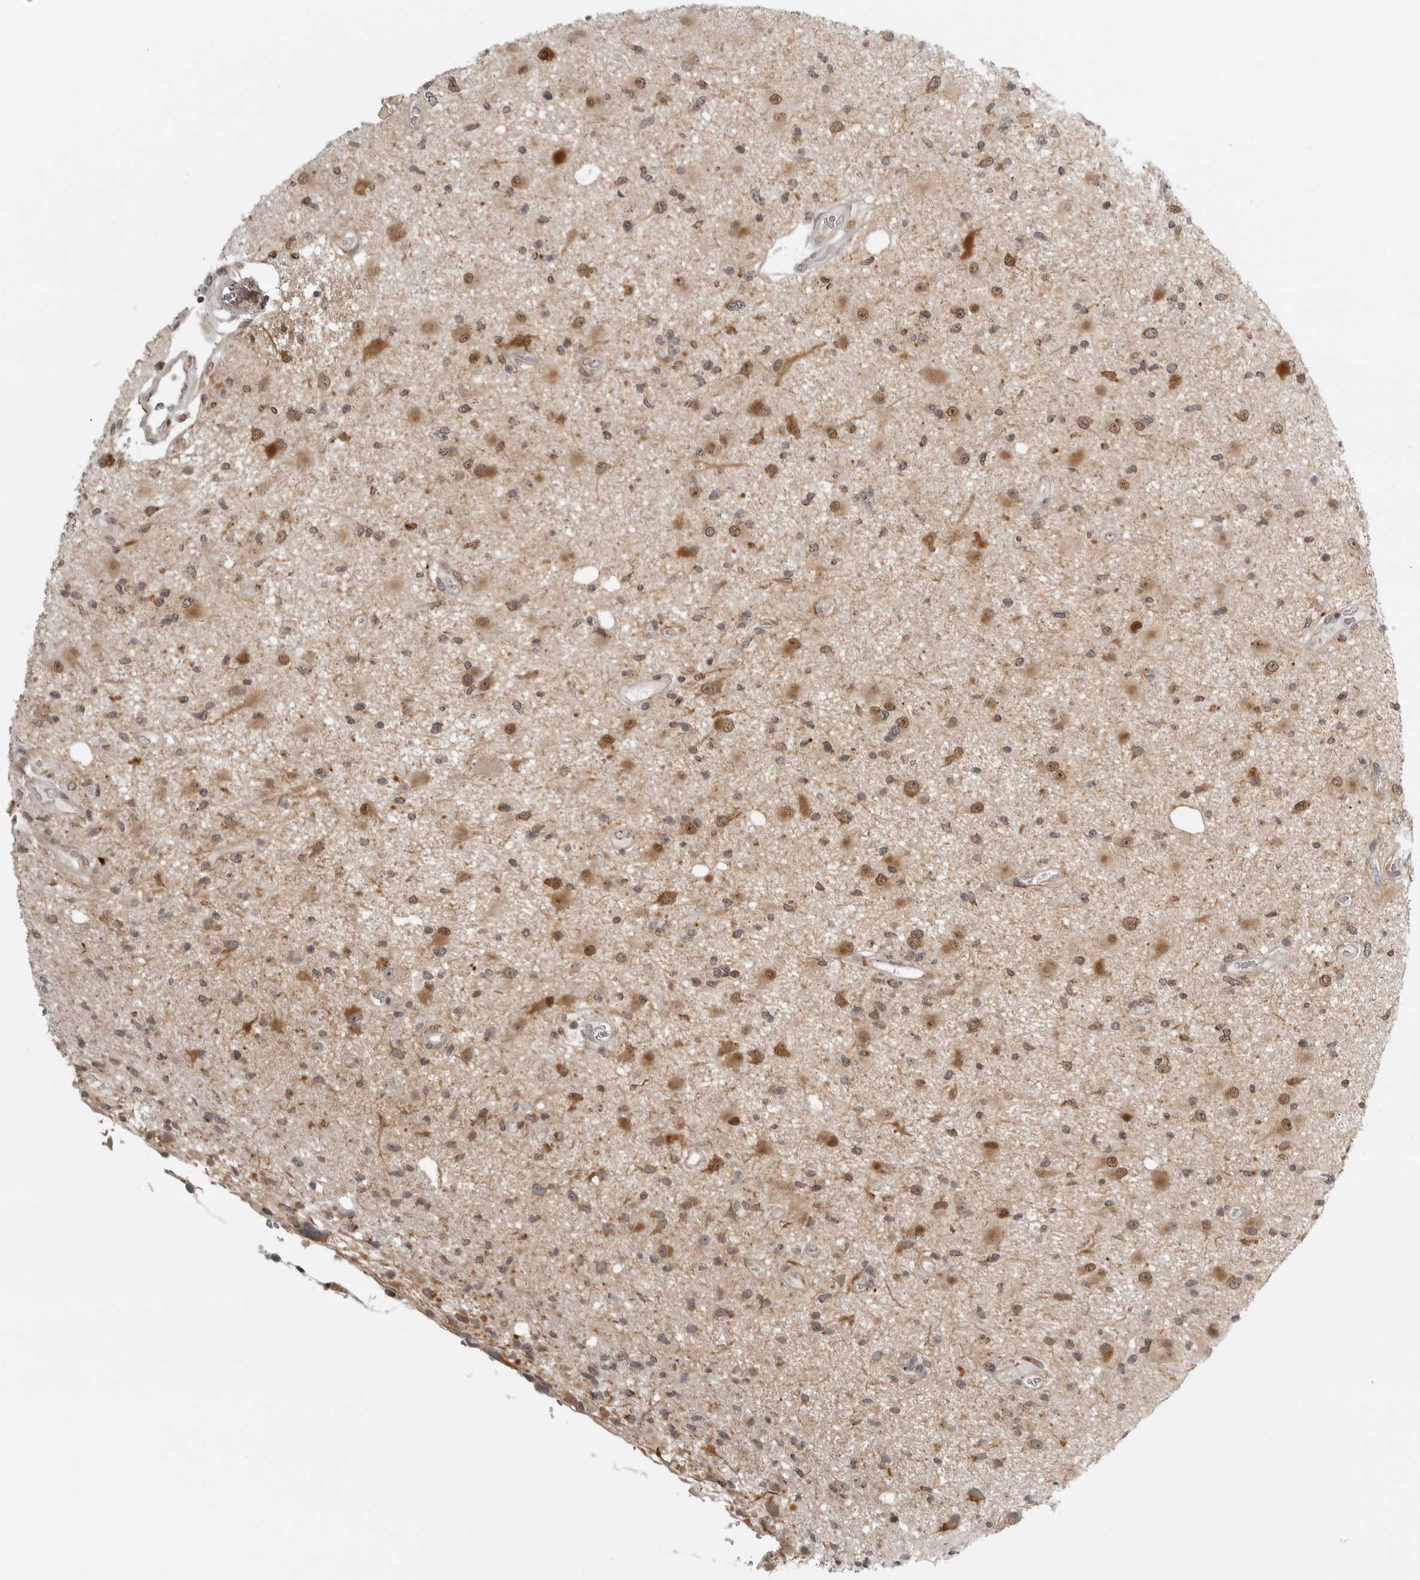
{"staining": {"intensity": "moderate", "quantity": ">75%", "location": "cytoplasmic/membranous"}, "tissue": "glioma", "cell_type": "Tumor cells", "image_type": "cancer", "snomed": [{"axis": "morphology", "description": "Glioma, malignant, High grade"}, {"axis": "topography", "description": "Brain"}], "caption": "The image exhibits a brown stain indicating the presence of a protein in the cytoplasmic/membranous of tumor cells in malignant high-grade glioma.", "gene": "TUT4", "patient": {"sex": "male", "age": 33}}